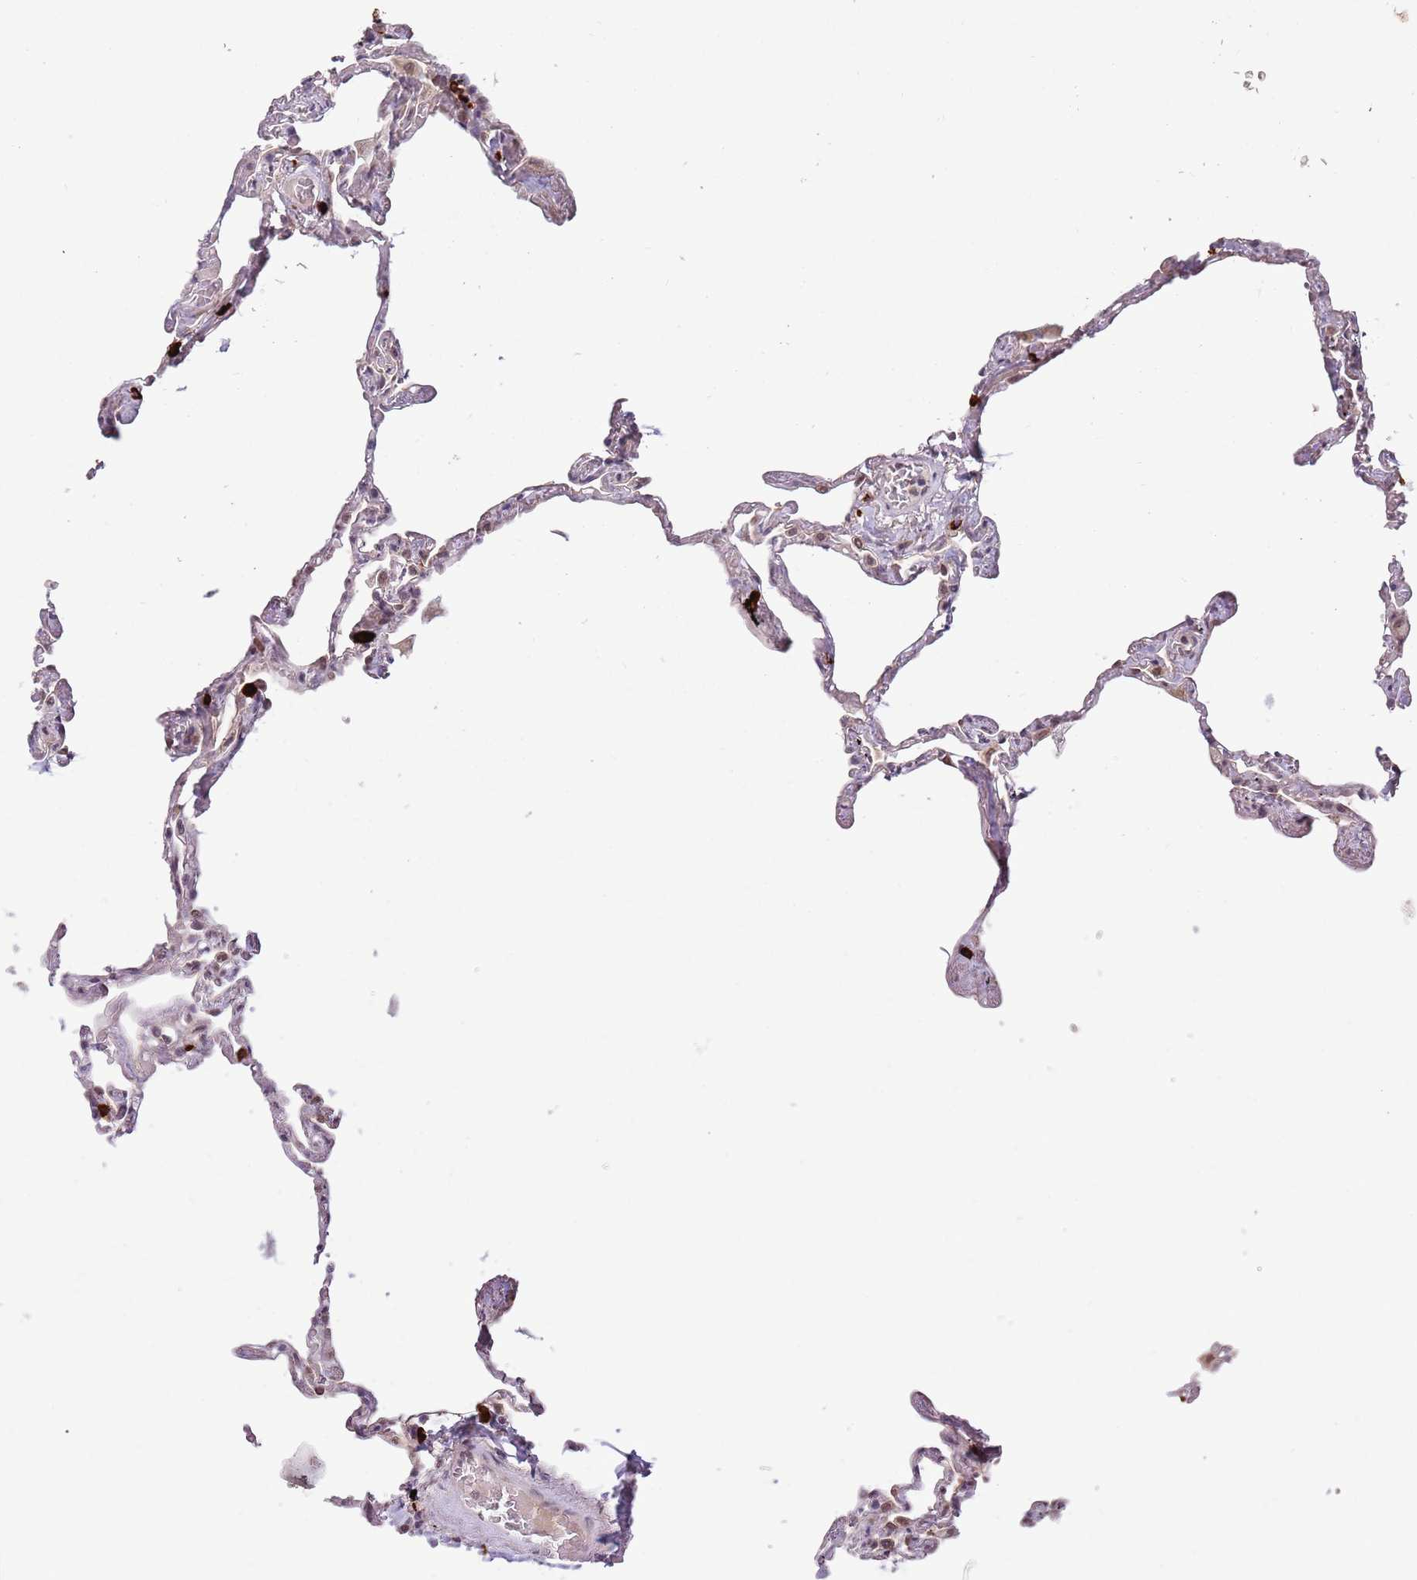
{"staining": {"intensity": "weak", "quantity": "25%-75%", "location": "cytoplasmic/membranous,nuclear"}, "tissue": "lung", "cell_type": "Alveolar cells", "image_type": "normal", "snomed": [{"axis": "morphology", "description": "Normal tissue, NOS"}, {"axis": "topography", "description": "Lung"}], "caption": "Immunohistochemical staining of benign lung reveals low levels of weak cytoplasmic/membranous,nuclear staining in approximately 25%-75% of alveolar cells.", "gene": "FAM120AOS", "patient": {"sex": "female", "age": 67}}